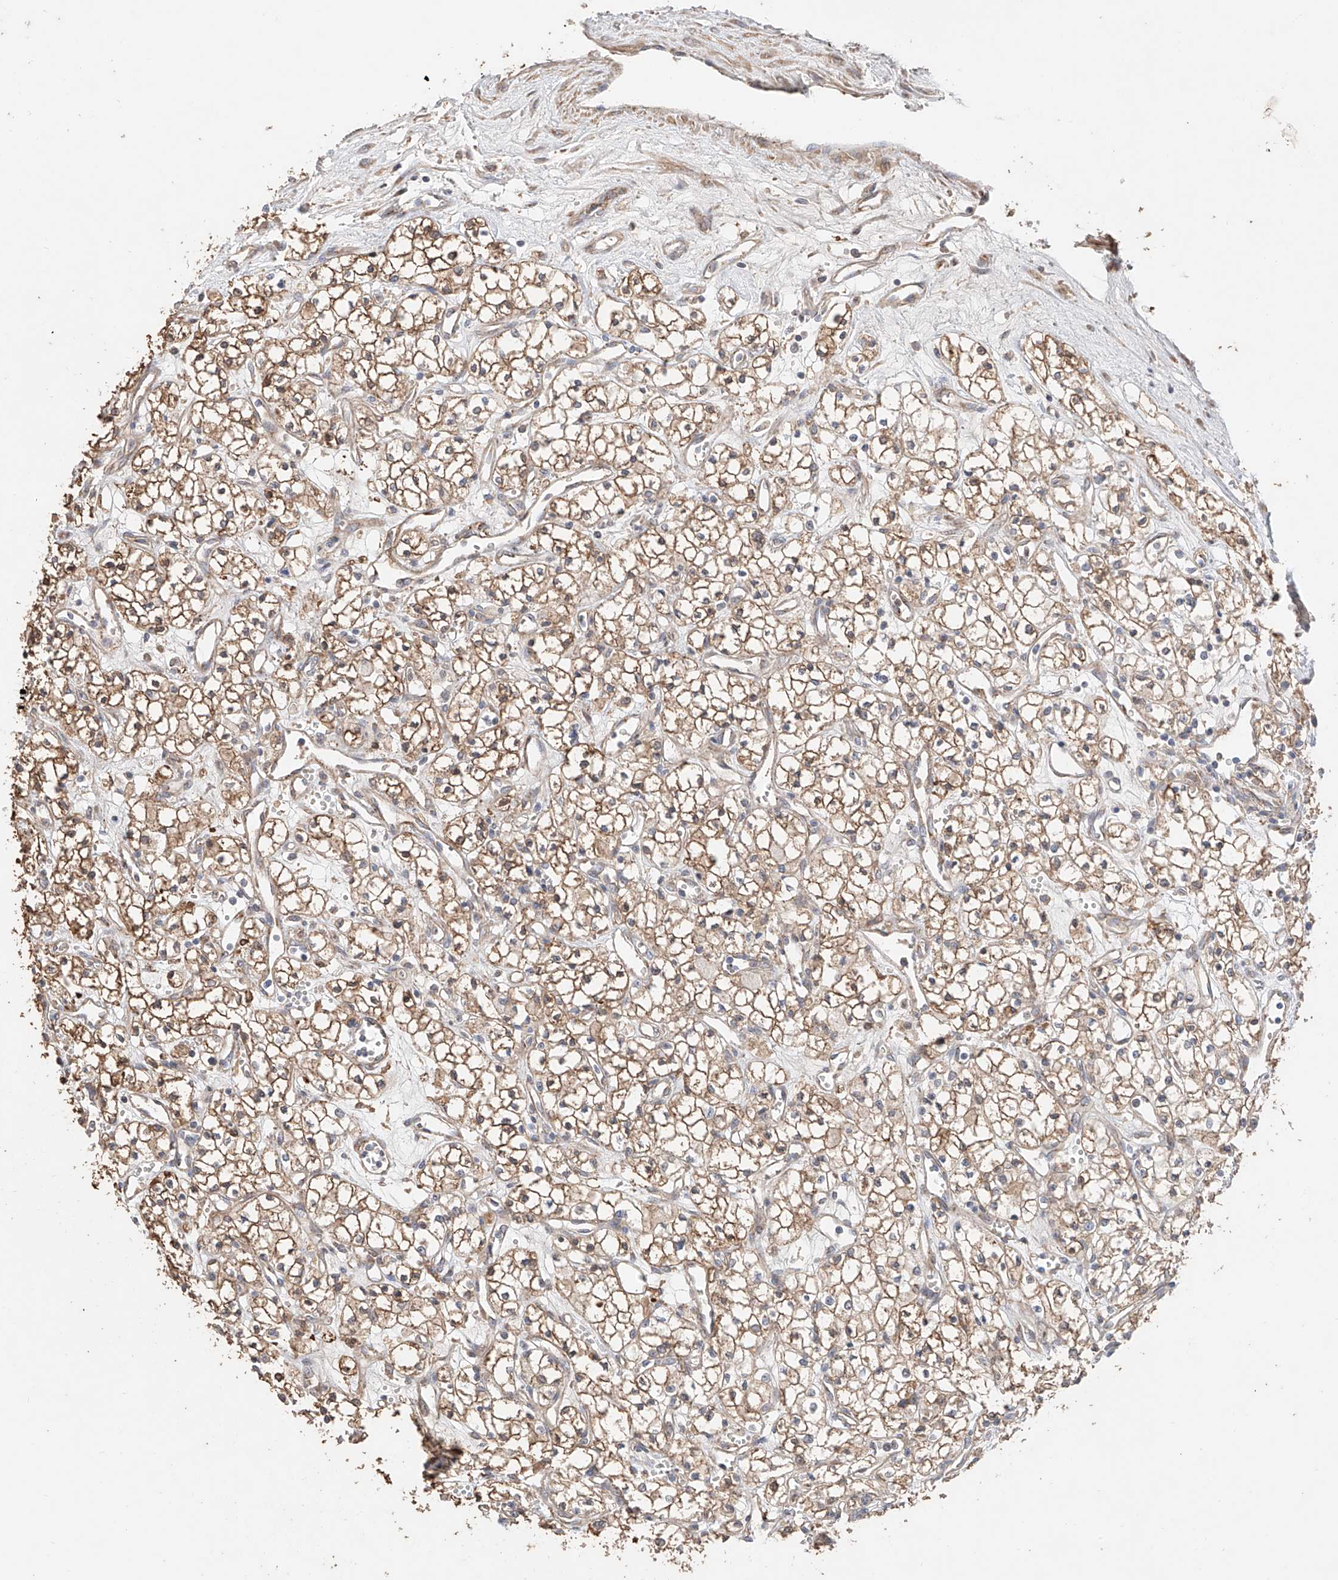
{"staining": {"intensity": "moderate", "quantity": ">75%", "location": "cytoplasmic/membranous"}, "tissue": "renal cancer", "cell_type": "Tumor cells", "image_type": "cancer", "snomed": [{"axis": "morphology", "description": "Adenocarcinoma, NOS"}, {"axis": "topography", "description": "Kidney"}], "caption": "Immunohistochemistry (IHC) micrograph of neoplastic tissue: human renal adenocarcinoma stained using immunohistochemistry reveals medium levels of moderate protein expression localized specifically in the cytoplasmic/membranous of tumor cells, appearing as a cytoplasmic/membranous brown color.", "gene": "MOSPD1", "patient": {"sex": "male", "age": 59}}